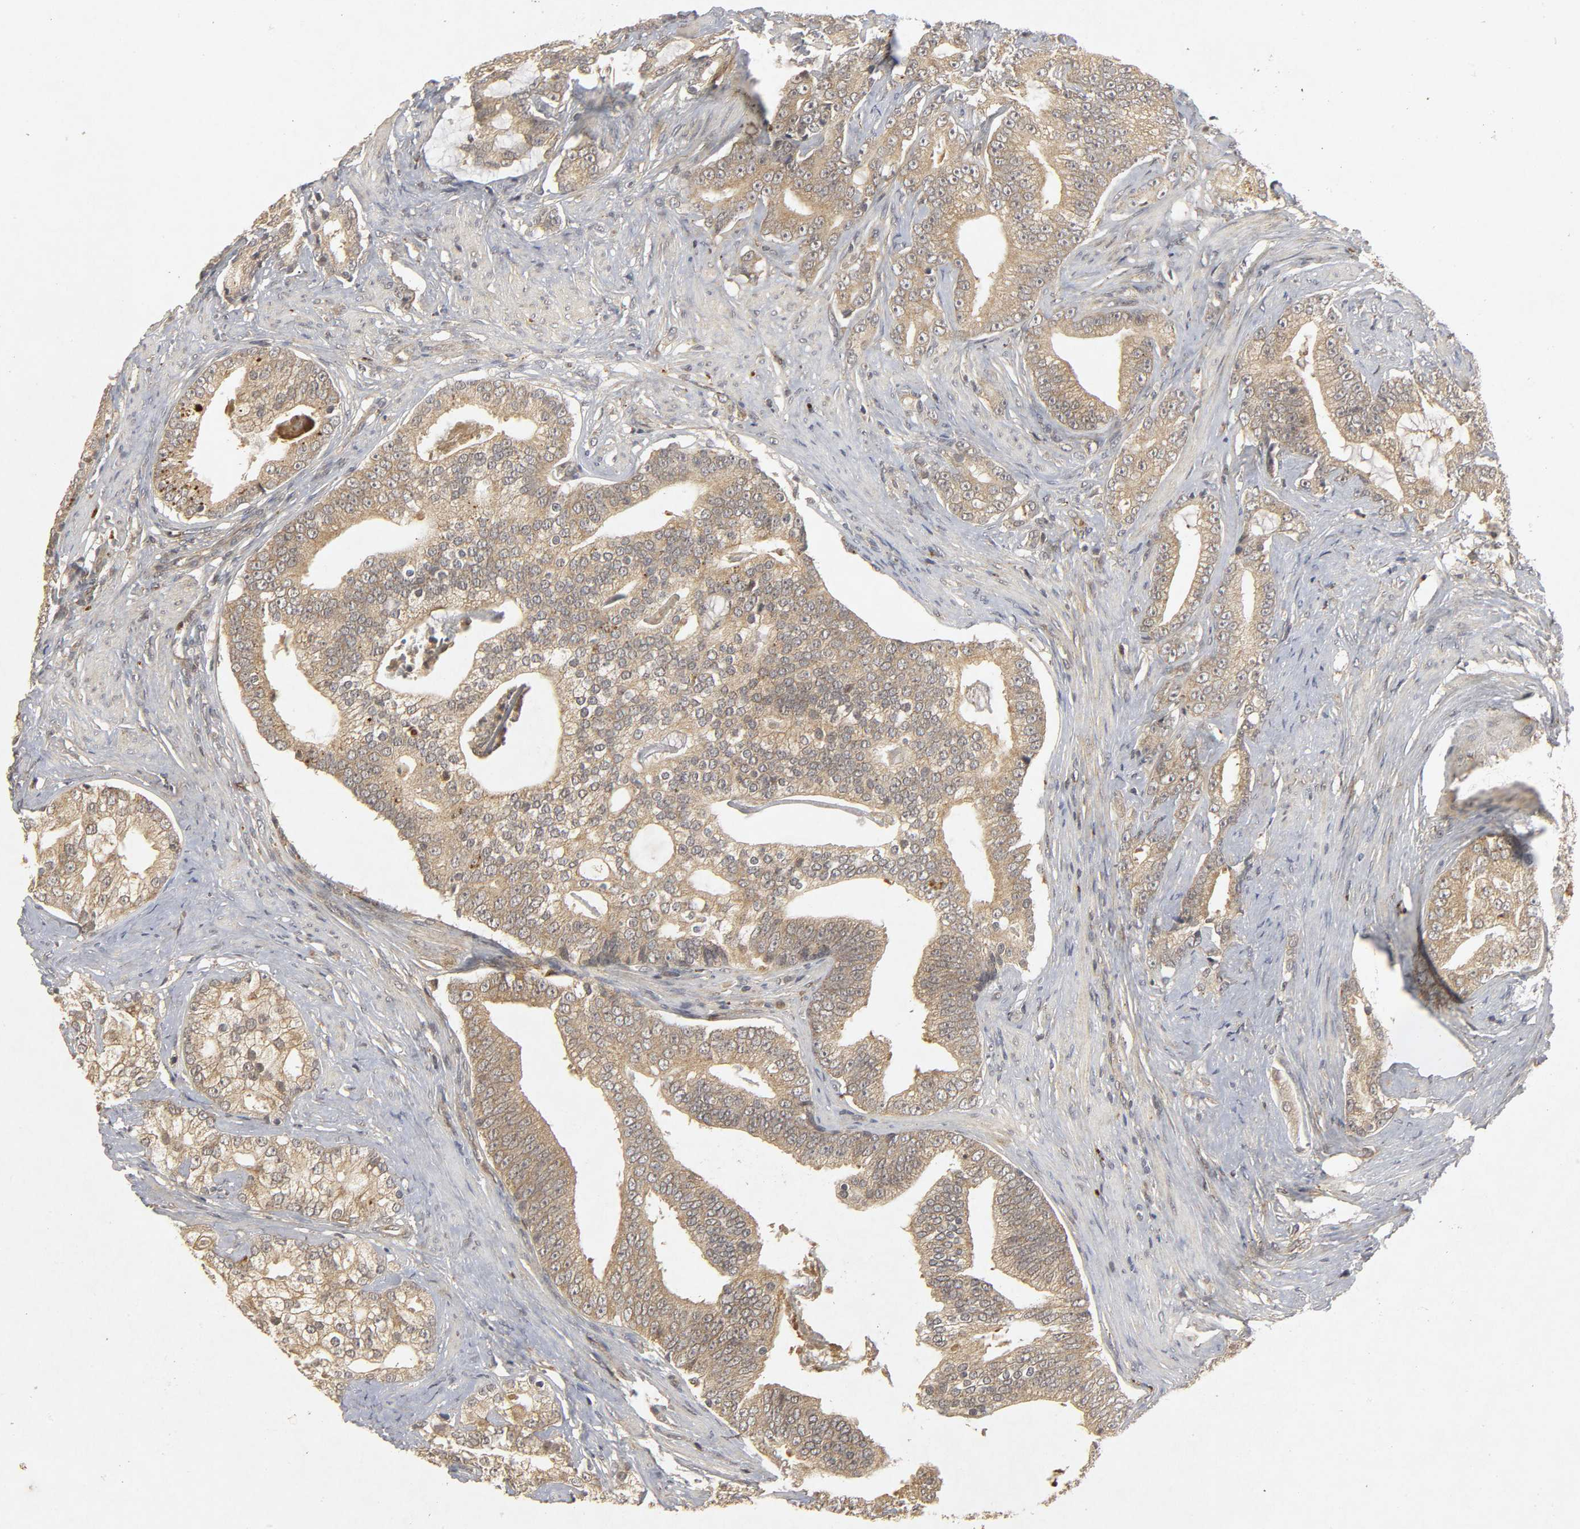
{"staining": {"intensity": "moderate", "quantity": ">75%", "location": "cytoplasmic/membranous"}, "tissue": "prostate cancer", "cell_type": "Tumor cells", "image_type": "cancer", "snomed": [{"axis": "morphology", "description": "Adenocarcinoma, Low grade"}, {"axis": "topography", "description": "Prostate"}], "caption": "Low-grade adenocarcinoma (prostate) stained for a protein (brown) reveals moderate cytoplasmic/membranous positive positivity in approximately >75% of tumor cells.", "gene": "TRAF6", "patient": {"sex": "male", "age": 58}}